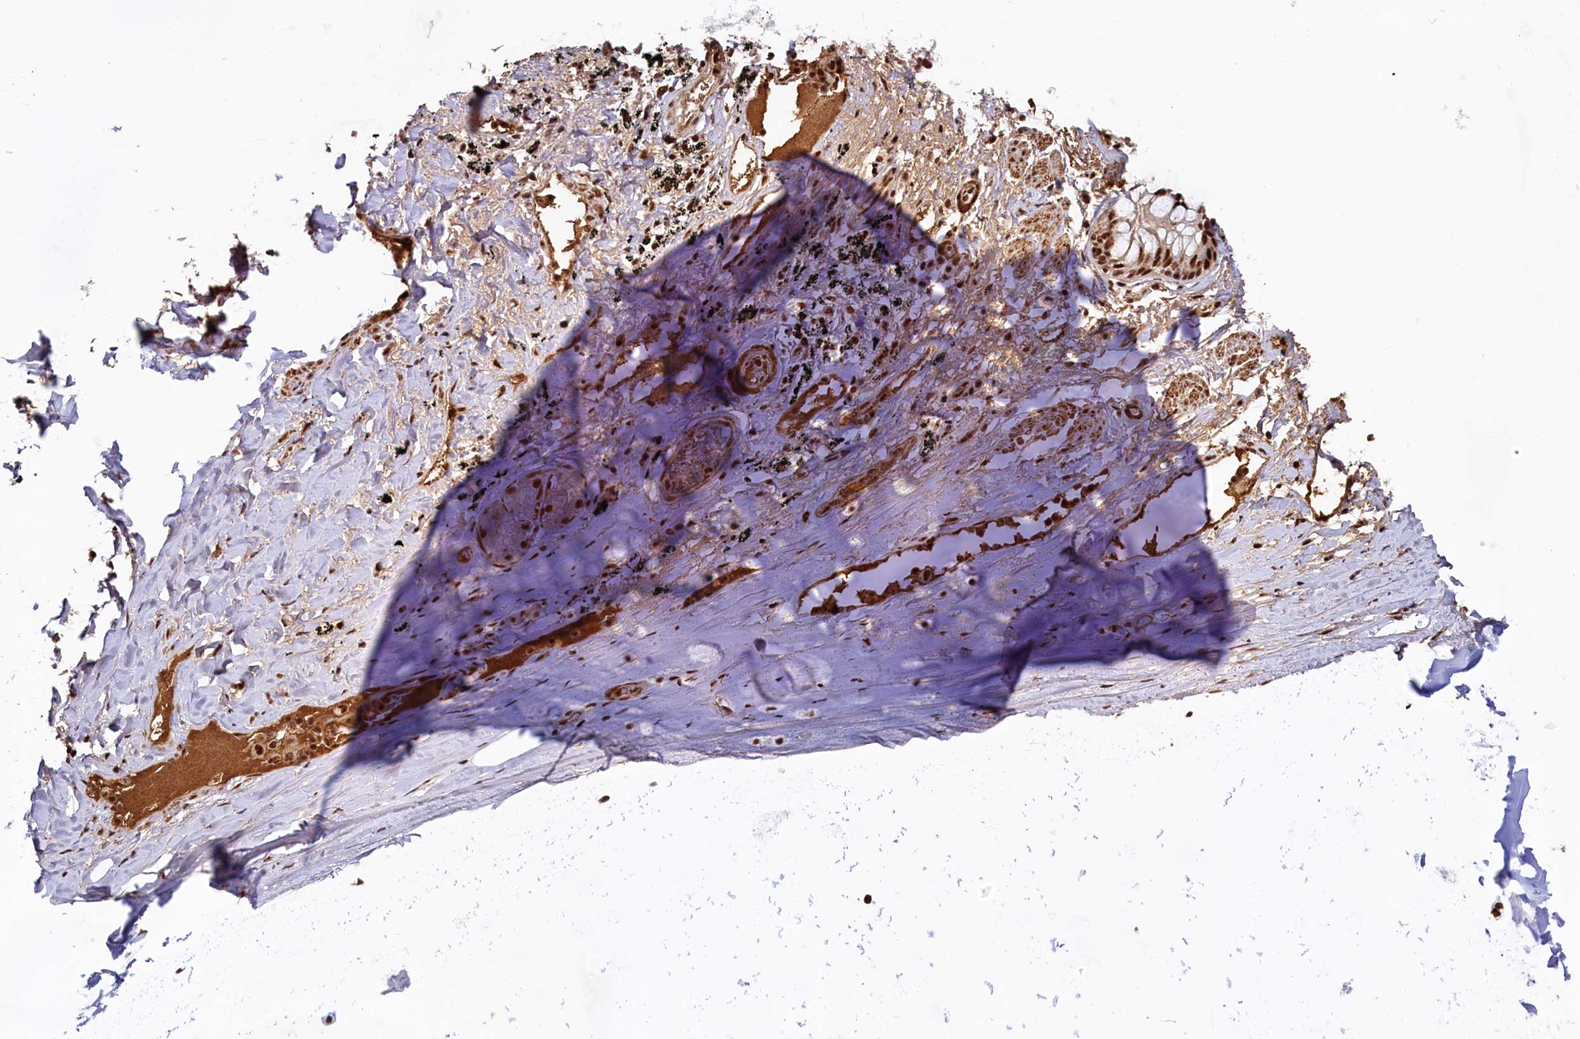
{"staining": {"intensity": "moderate", "quantity": ">75%", "location": "nuclear"}, "tissue": "adipose tissue", "cell_type": "Adipocytes", "image_type": "normal", "snomed": [{"axis": "morphology", "description": "Normal tissue, NOS"}, {"axis": "topography", "description": "Lymph node"}, {"axis": "topography", "description": "Bronchus"}], "caption": "This histopathology image shows immunohistochemistry (IHC) staining of unremarkable human adipose tissue, with medium moderate nuclear expression in about >75% of adipocytes.", "gene": "ZC3H18", "patient": {"sex": "male", "age": 63}}